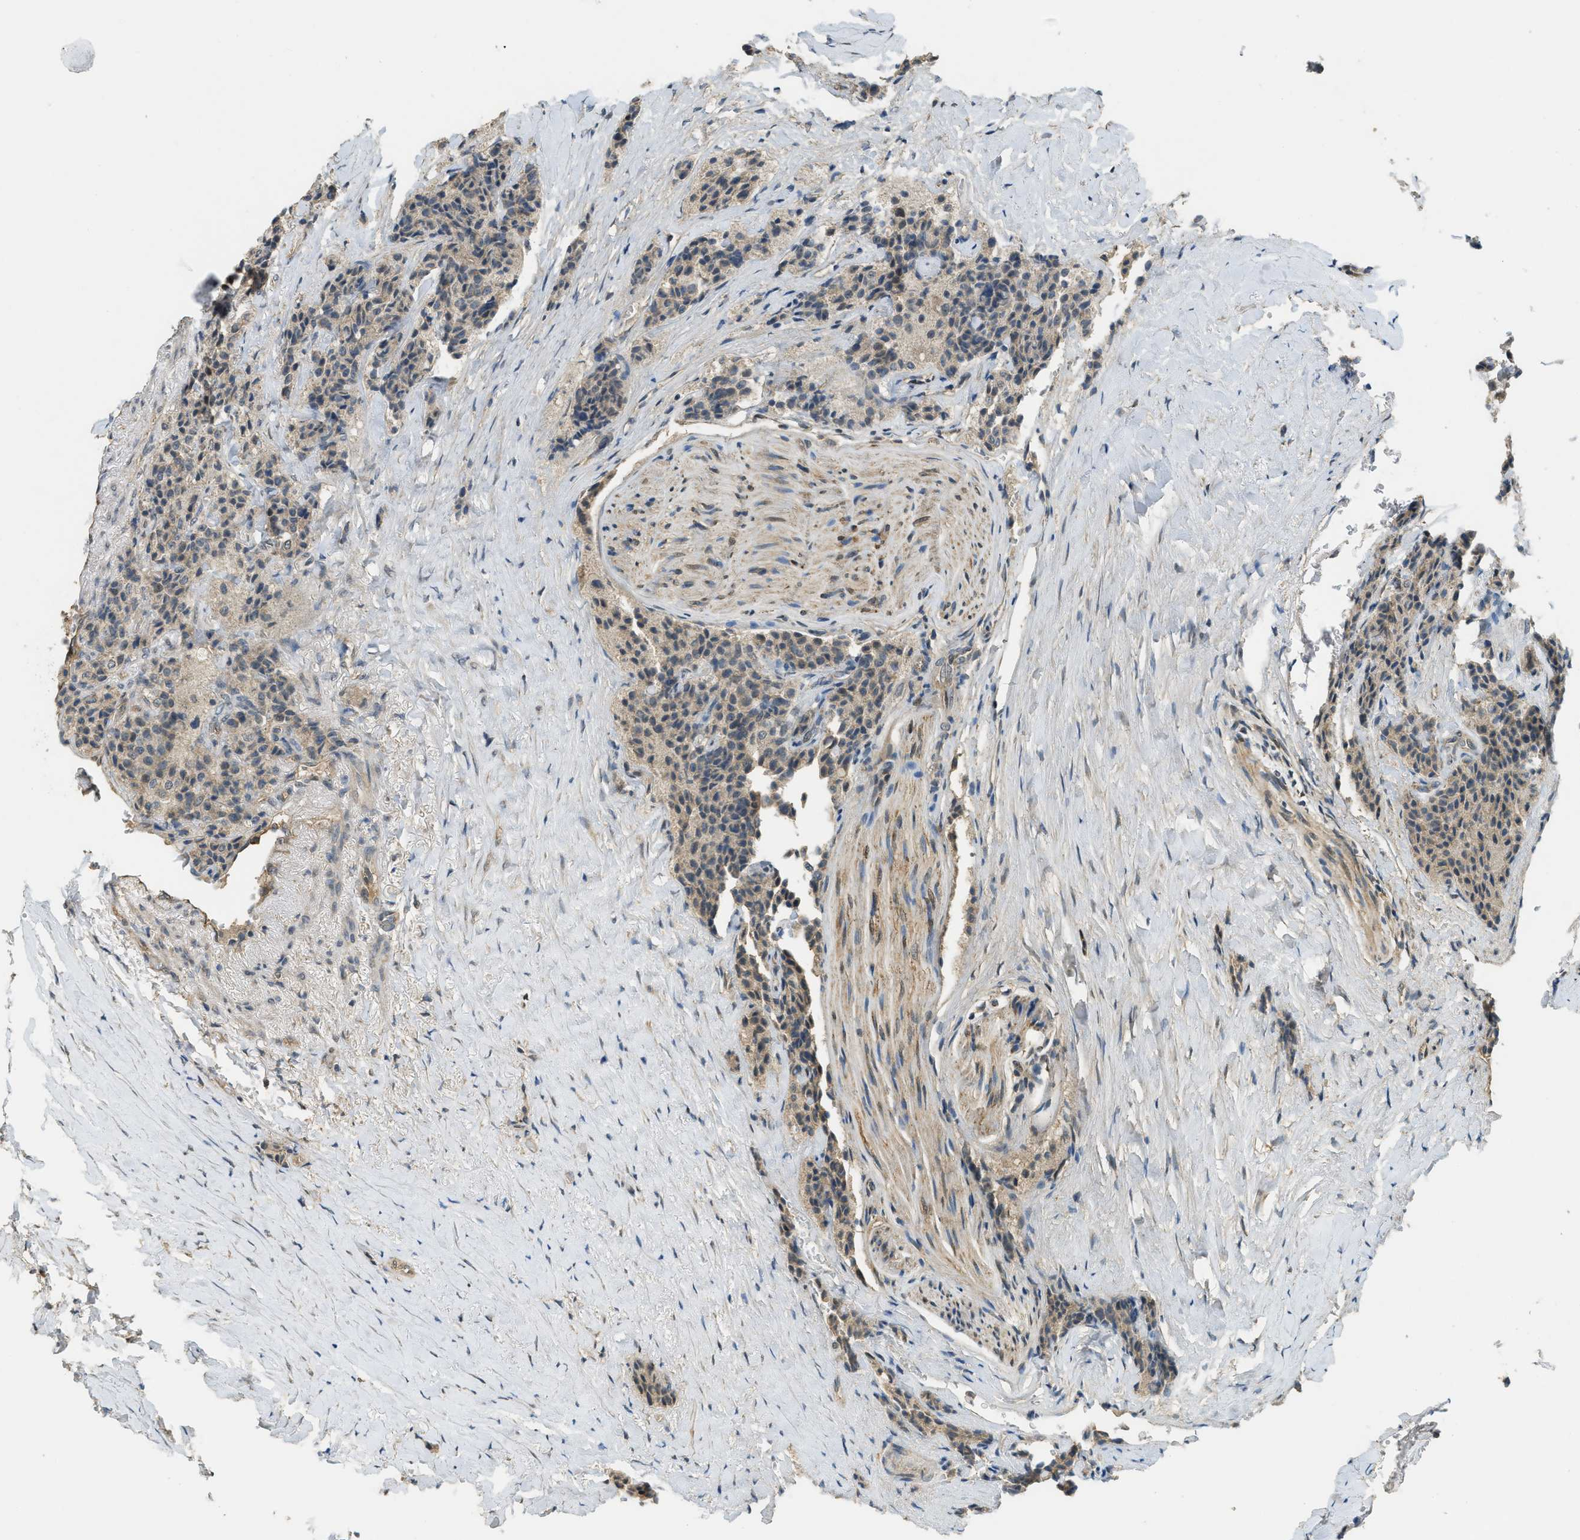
{"staining": {"intensity": "weak", "quantity": ">75%", "location": "cytoplasmic/membranous"}, "tissue": "carcinoid", "cell_type": "Tumor cells", "image_type": "cancer", "snomed": [{"axis": "morphology", "description": "Carcinoid, malignant, NOS"}, {"axis": "topography", "description": "Colon"}], "caption": "Immunohistochemistry photomicrograph of human malignant carcinoid stained for a protein (brown), which displays low levels of weak cytoplasmic/membranous staining in approximately >75% of tumor cells.", "gene": "IGF2BP2", "patient": {"sex": "female", "age": 61}}